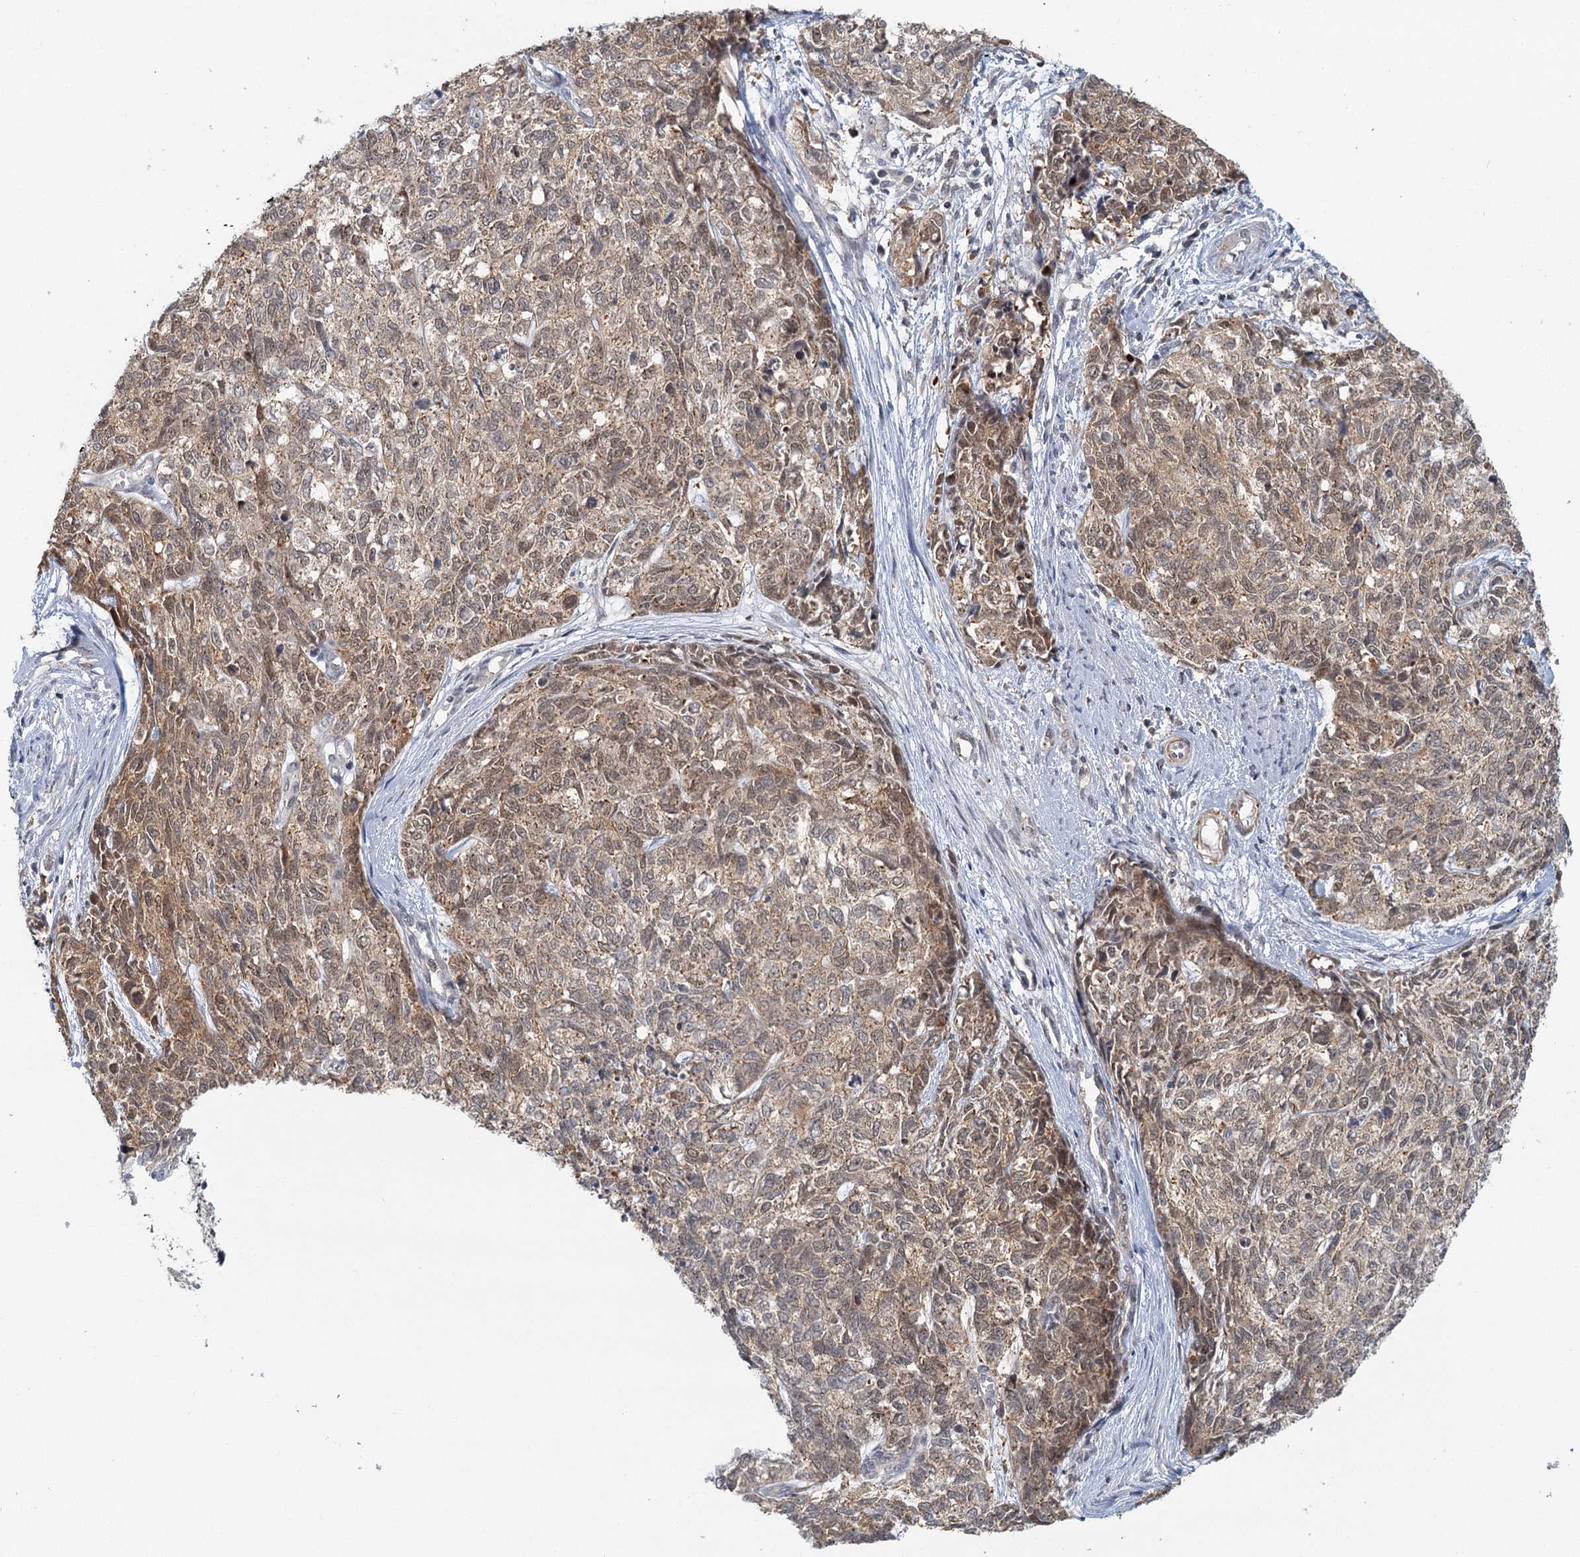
{"staining": {"intensity": "weak", "quantity": ">75%", "location": "cytoplasmic/membranous,nuclear"}, "tissue": "cervical cancer", "cell_type": "Tumor cells", "image_type": "cancer", "snomed": [{"axis": "morphology", "description": "Squamous cell carcinoma, NOS"}, {"axis": "topography", "description": "Cervix"}], "caption": "A brown stain labels weak cytoplasmic/membranous and nuclear positivity of a protein in human cervical squamous cell carcinoma tumor cells.", "gene": "GPATCH11", "patient": {"sex": "female", "age": 63}}